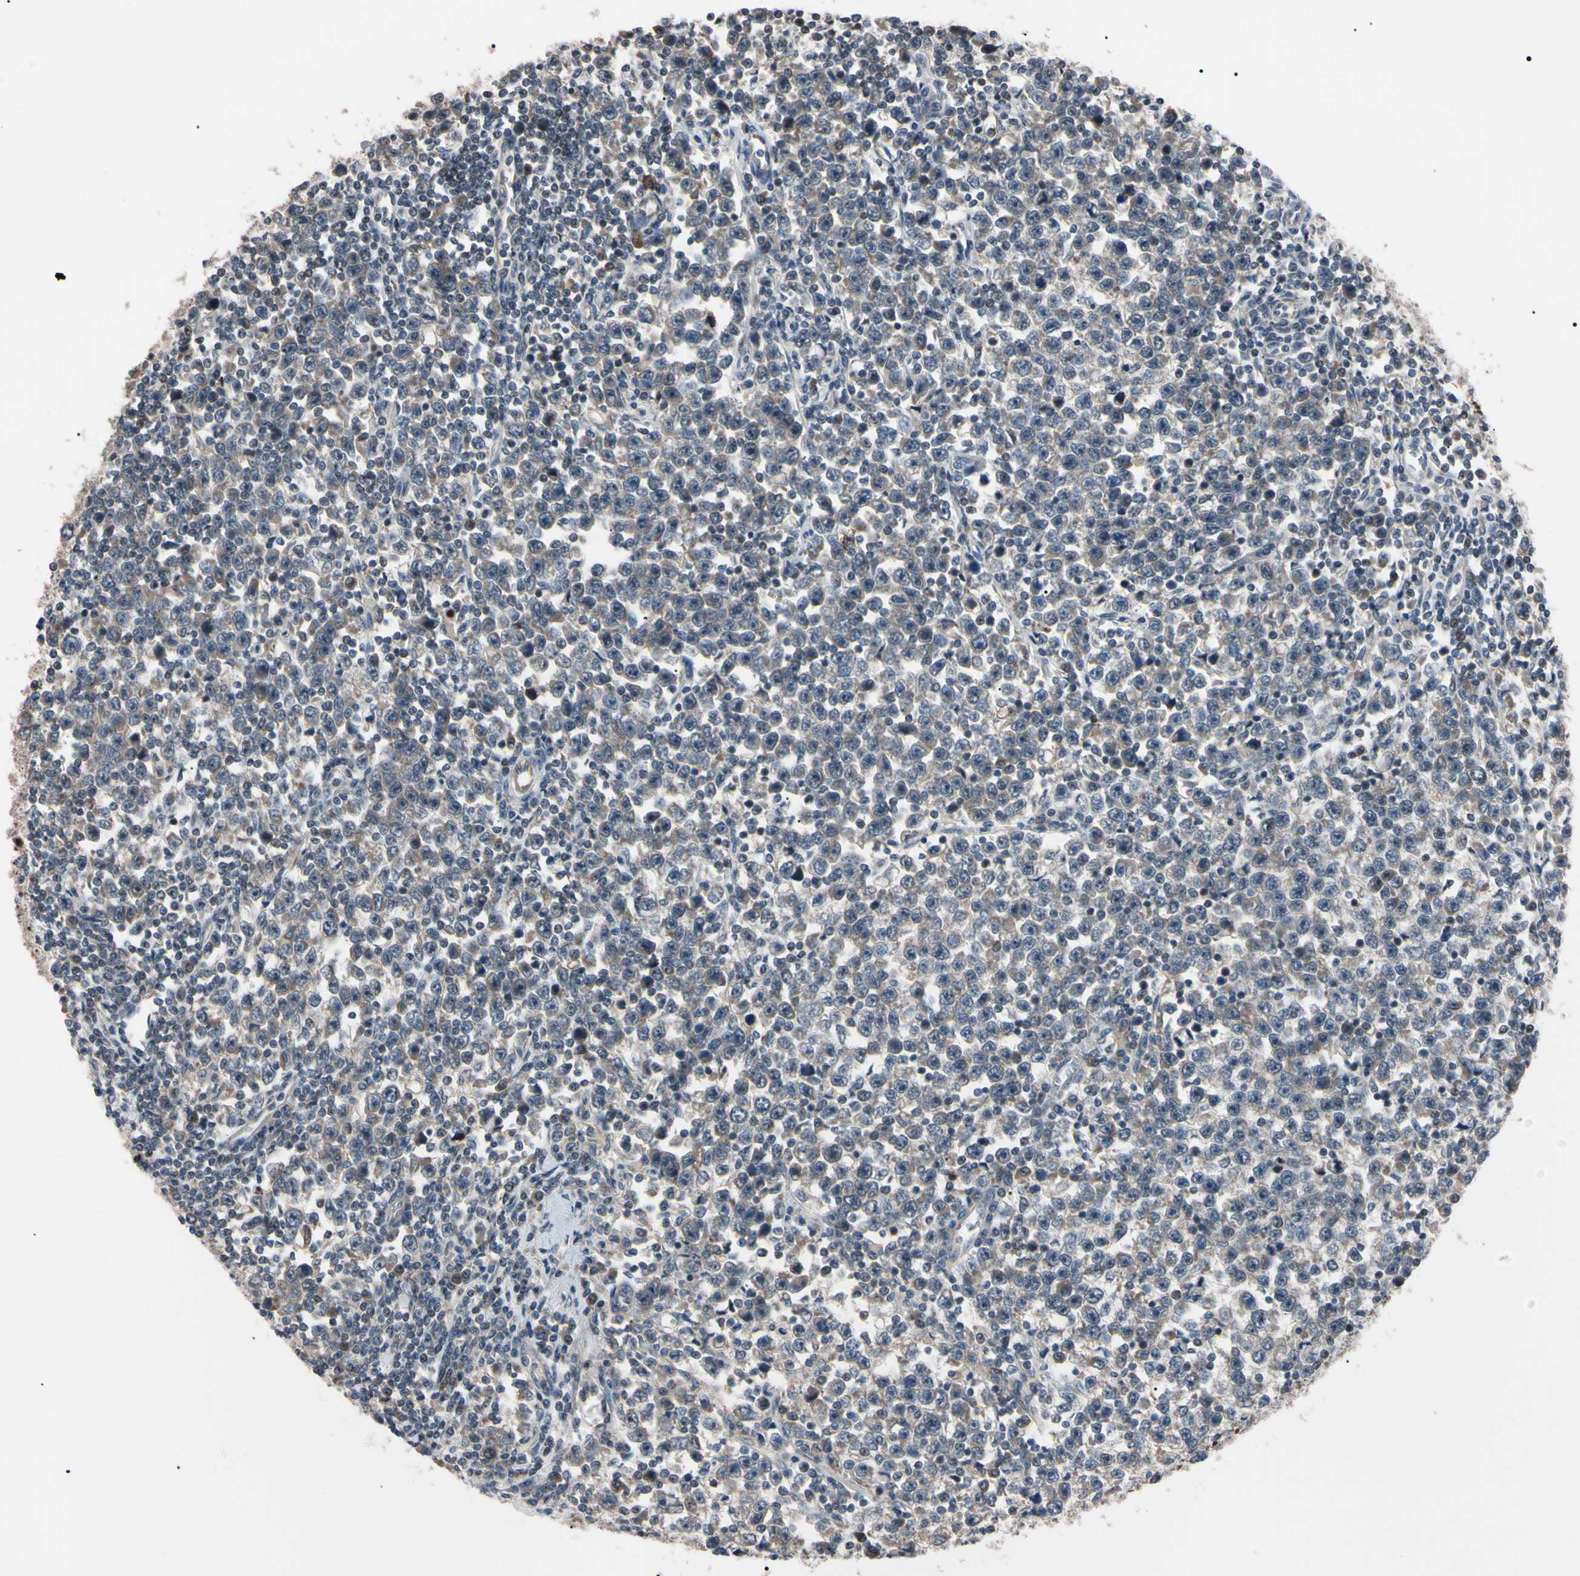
{"staining": {"intensity": "moderate", "quantity": "25%-75%", "location": "cytoplasmic/membranous"}, "tissue": "testis cancer", "cell_type": "Tumor cells", "image_type": "cancer", "snomed": [{"axis": "morphology", "description": "Seminoma, NOS"}, {"axis": "topography", "description": "Testis"}], "caption": "Immunohistochemical staining of human testis seminoma displays medium levels of moderate cytoplasmic/membranous staining in about 25%-75% of tumor cells.", "gene": "TRAF5", "patient": {"sex": "male", "age": 43}}